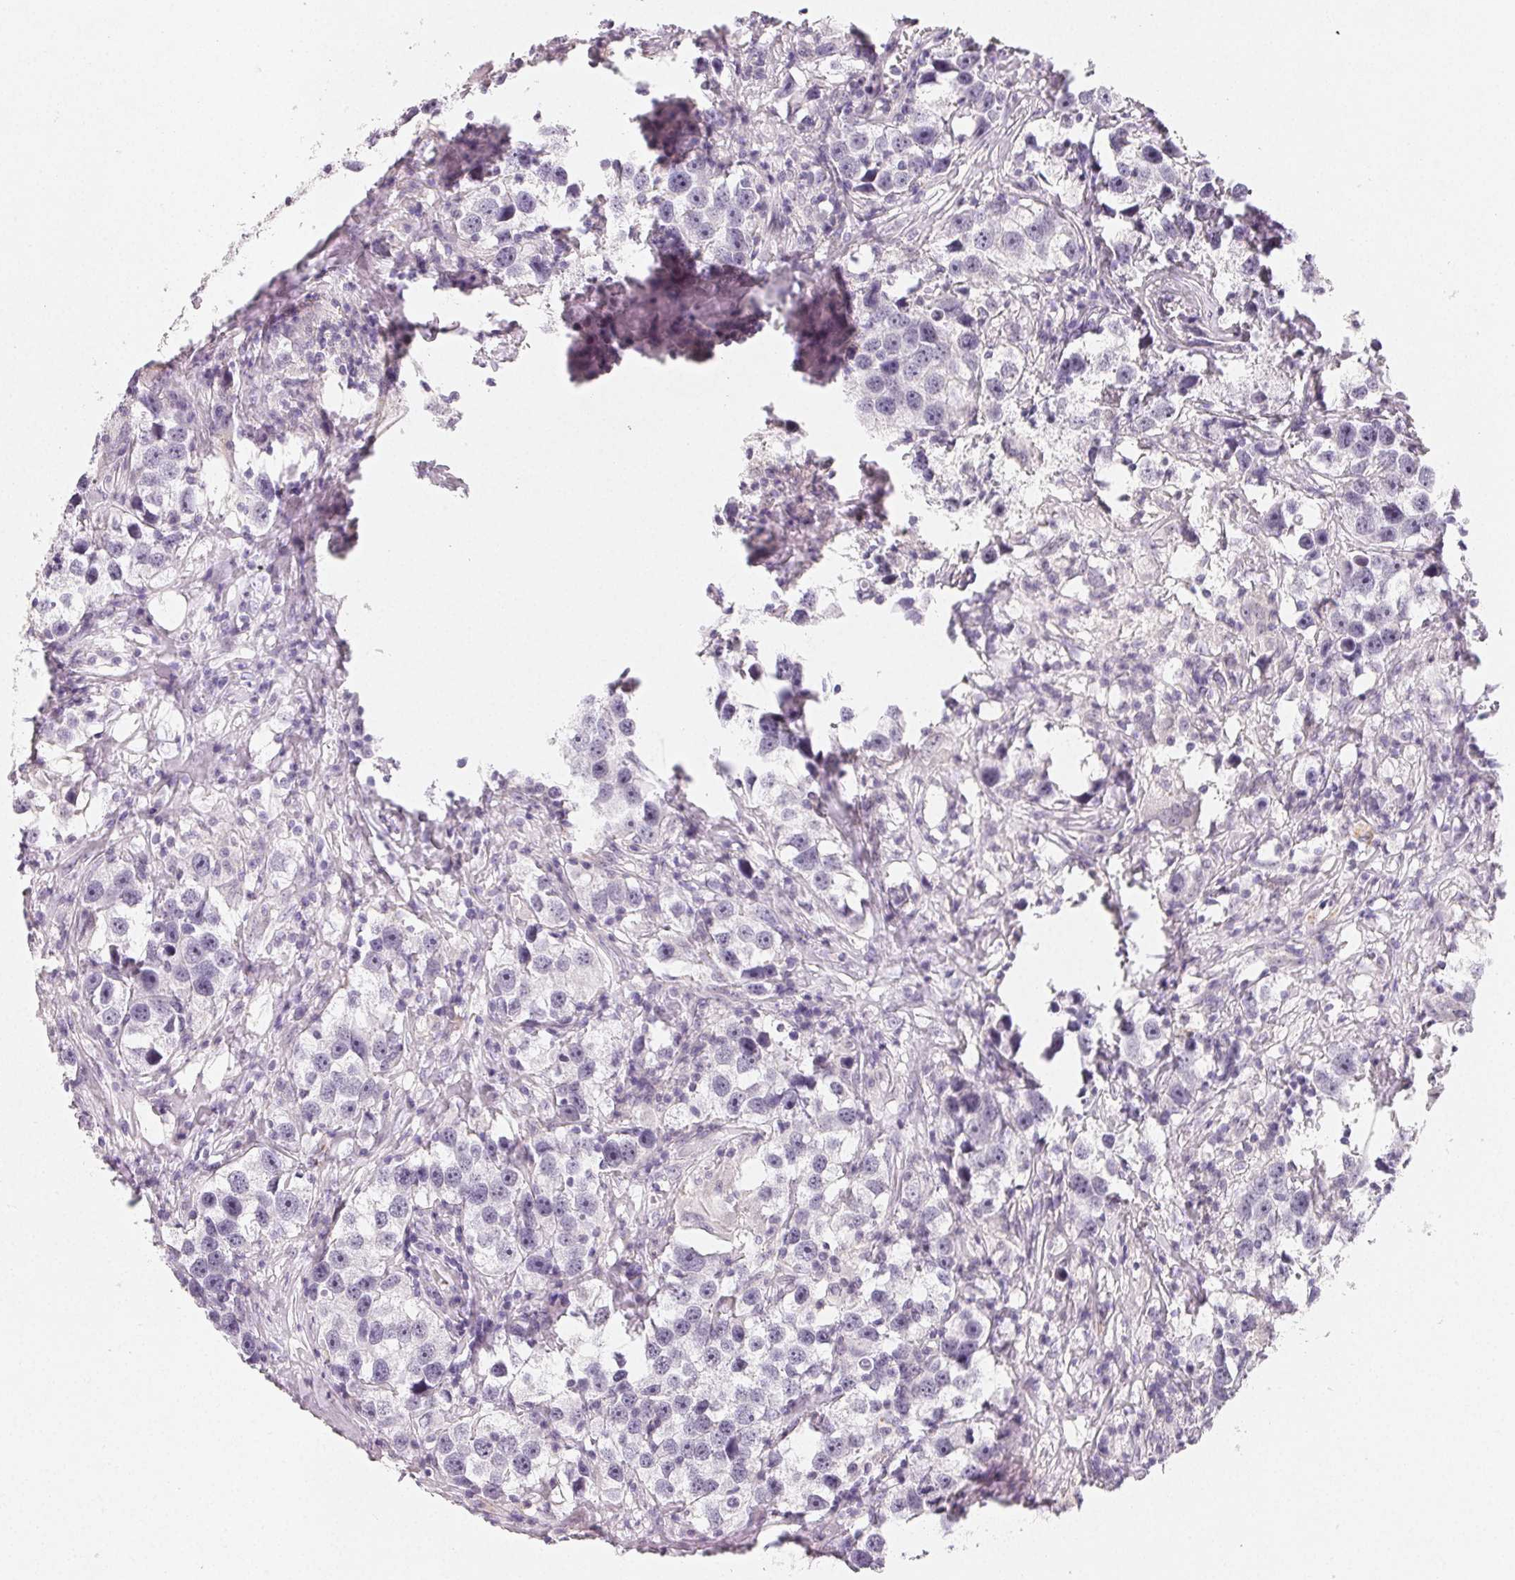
{"staining": {"intensity": "negative", "quantity": "none", "location": "none"}, "tissue": "testis cancer", "cell_type": "Tumor cells", "image_type": "cancer", "snomed": [{"axis": "morphology", "description": "Seminoma, NOS"}, {"axis": "topography", "description": "Testis"}], "caption": "A high-resolution histopathology image shows immunohistochemistry staining of seminoma (testis), which reveals no significant staining in tumor cells.", "gene": "LRRC23", "patient": {"sex": "male", "age": 49}}